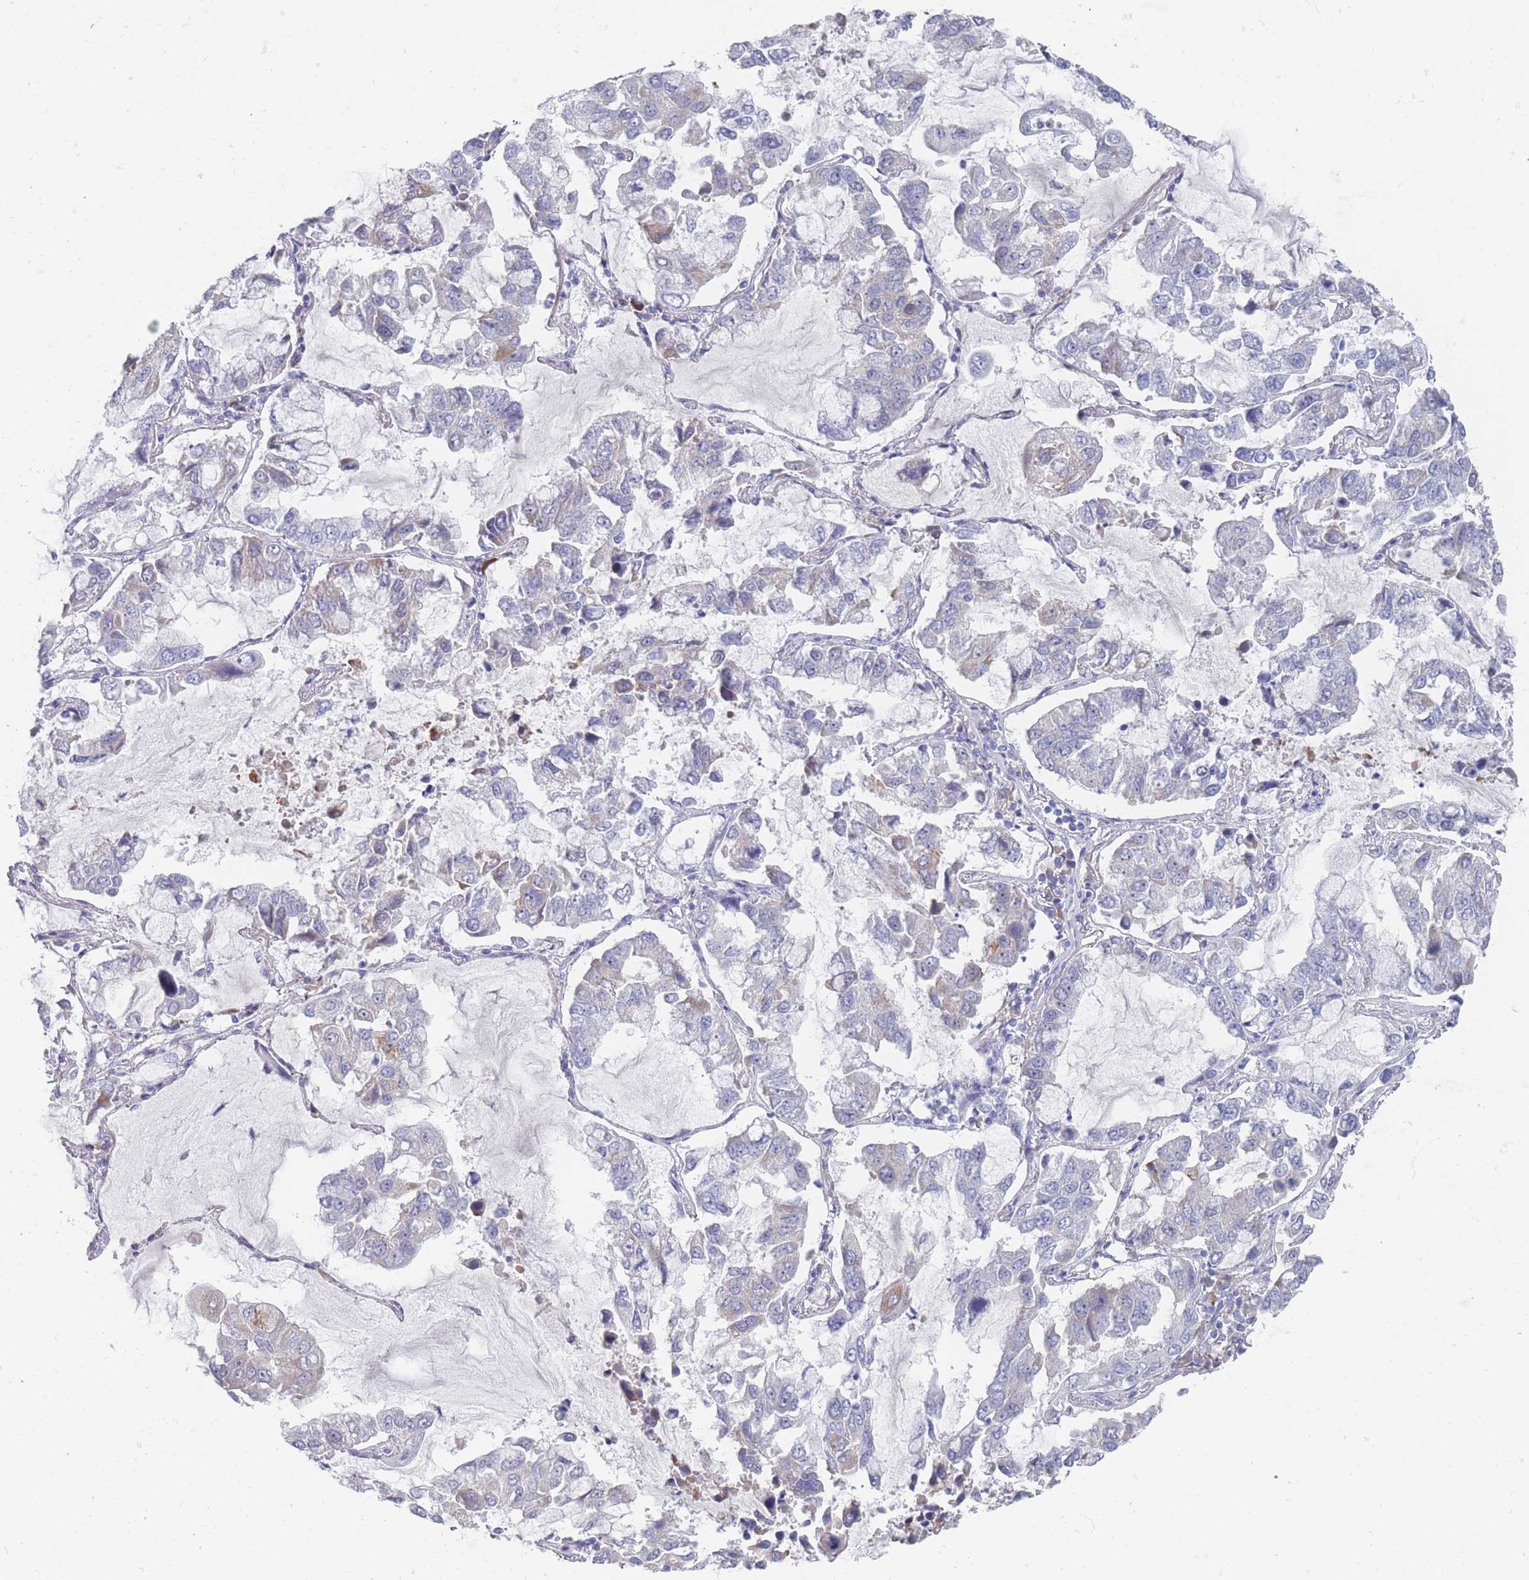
{"staining": {"intensity": "negative", "quantity": "none", "location": "none"}, "tissue": "lung cancer", "cell_type": "Tumor cells", "image_type": "cancer", "snomed": [{"axis": "morphology", "description": "Adenocarcinoma, NOS"}, {"axis": "topography", "description": "Lung"}], "caption": "Image shows no significant protein expression in tumor cells of adenocarcinoma (lung).", "gene": "ST8SIA5", "patient": {"sex": "male", "age": 64}}